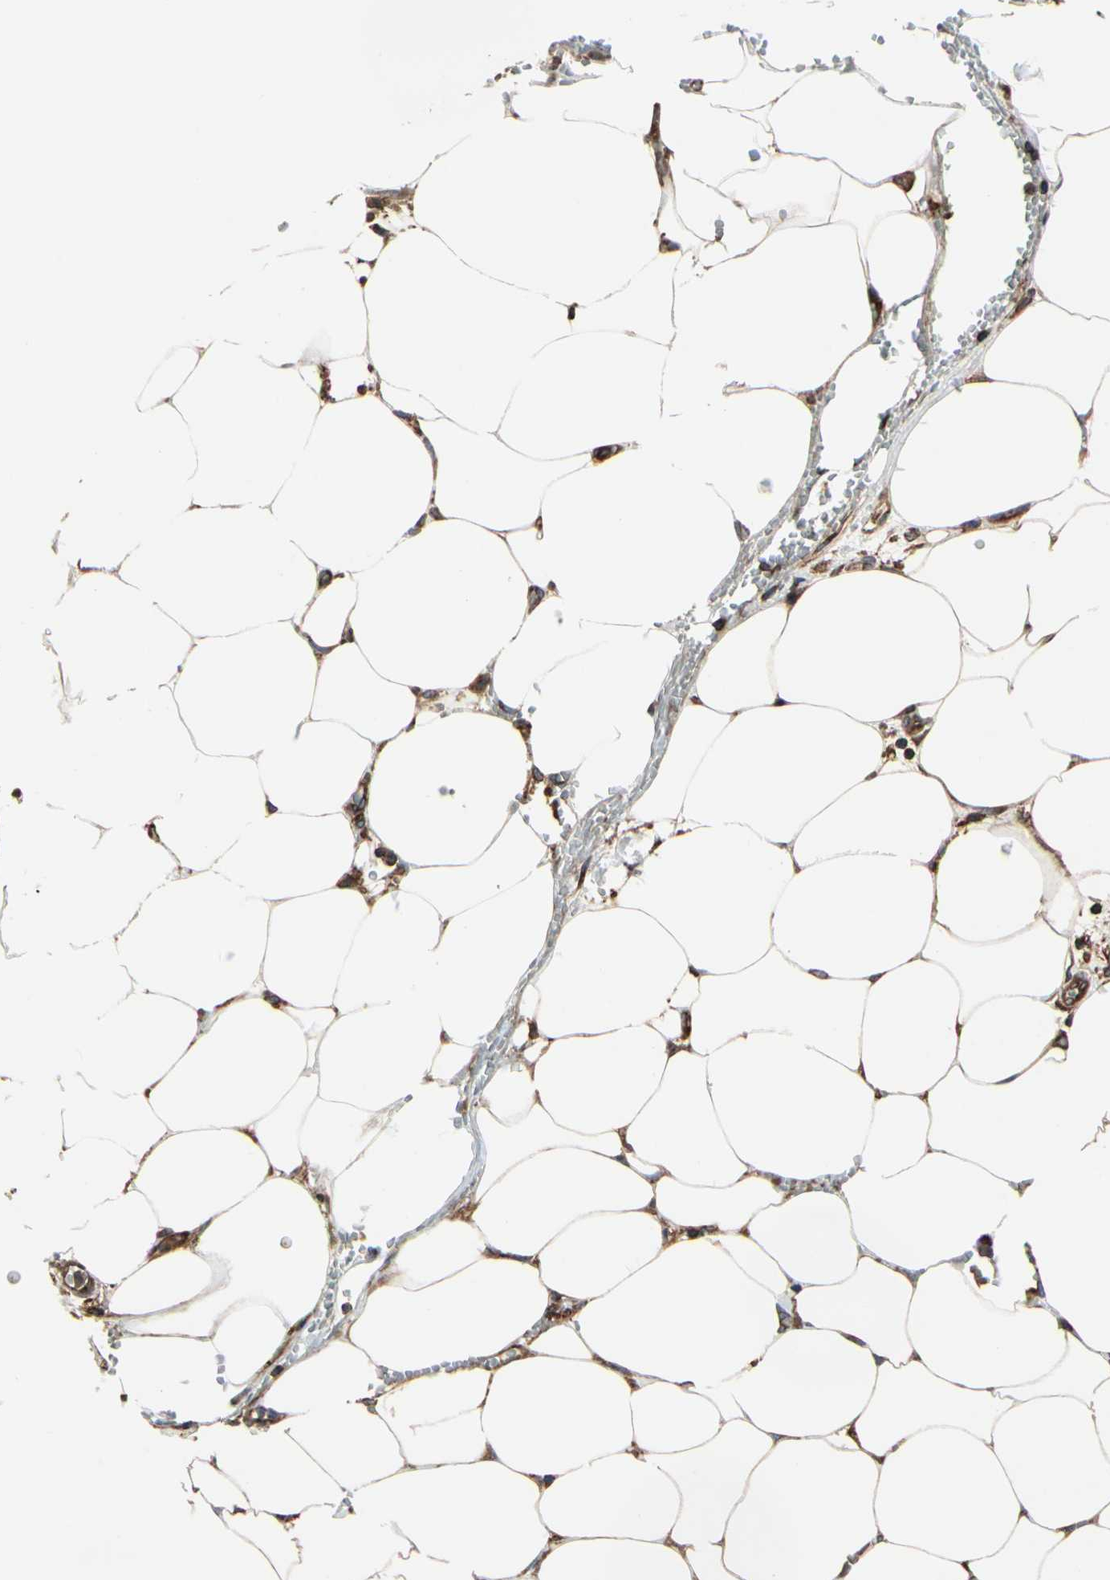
{"staining": {"intensity": "weak", "quantity": "25%-75%", "location": "cytoplasmic/membranous"}, "tissue": "pancreatic cancer", "cell_type": "Tumor cells", "image_type": "cancer", "snomed": [{"axis": "morphology", "description": "Adenocarcinoma, NOS"}, {"axis": "topography", "description": "Pancreas"}], "caption": "This photomicrograph shows immunohistochemistry (IHC) staining of human adenocarcinoma (pancreatic), with low weak cytoplasmic/membranous staining in about 25%-75% of tumor cells.", "gene": "EPS15", "patient": {"sex": "male", "age": 70}}